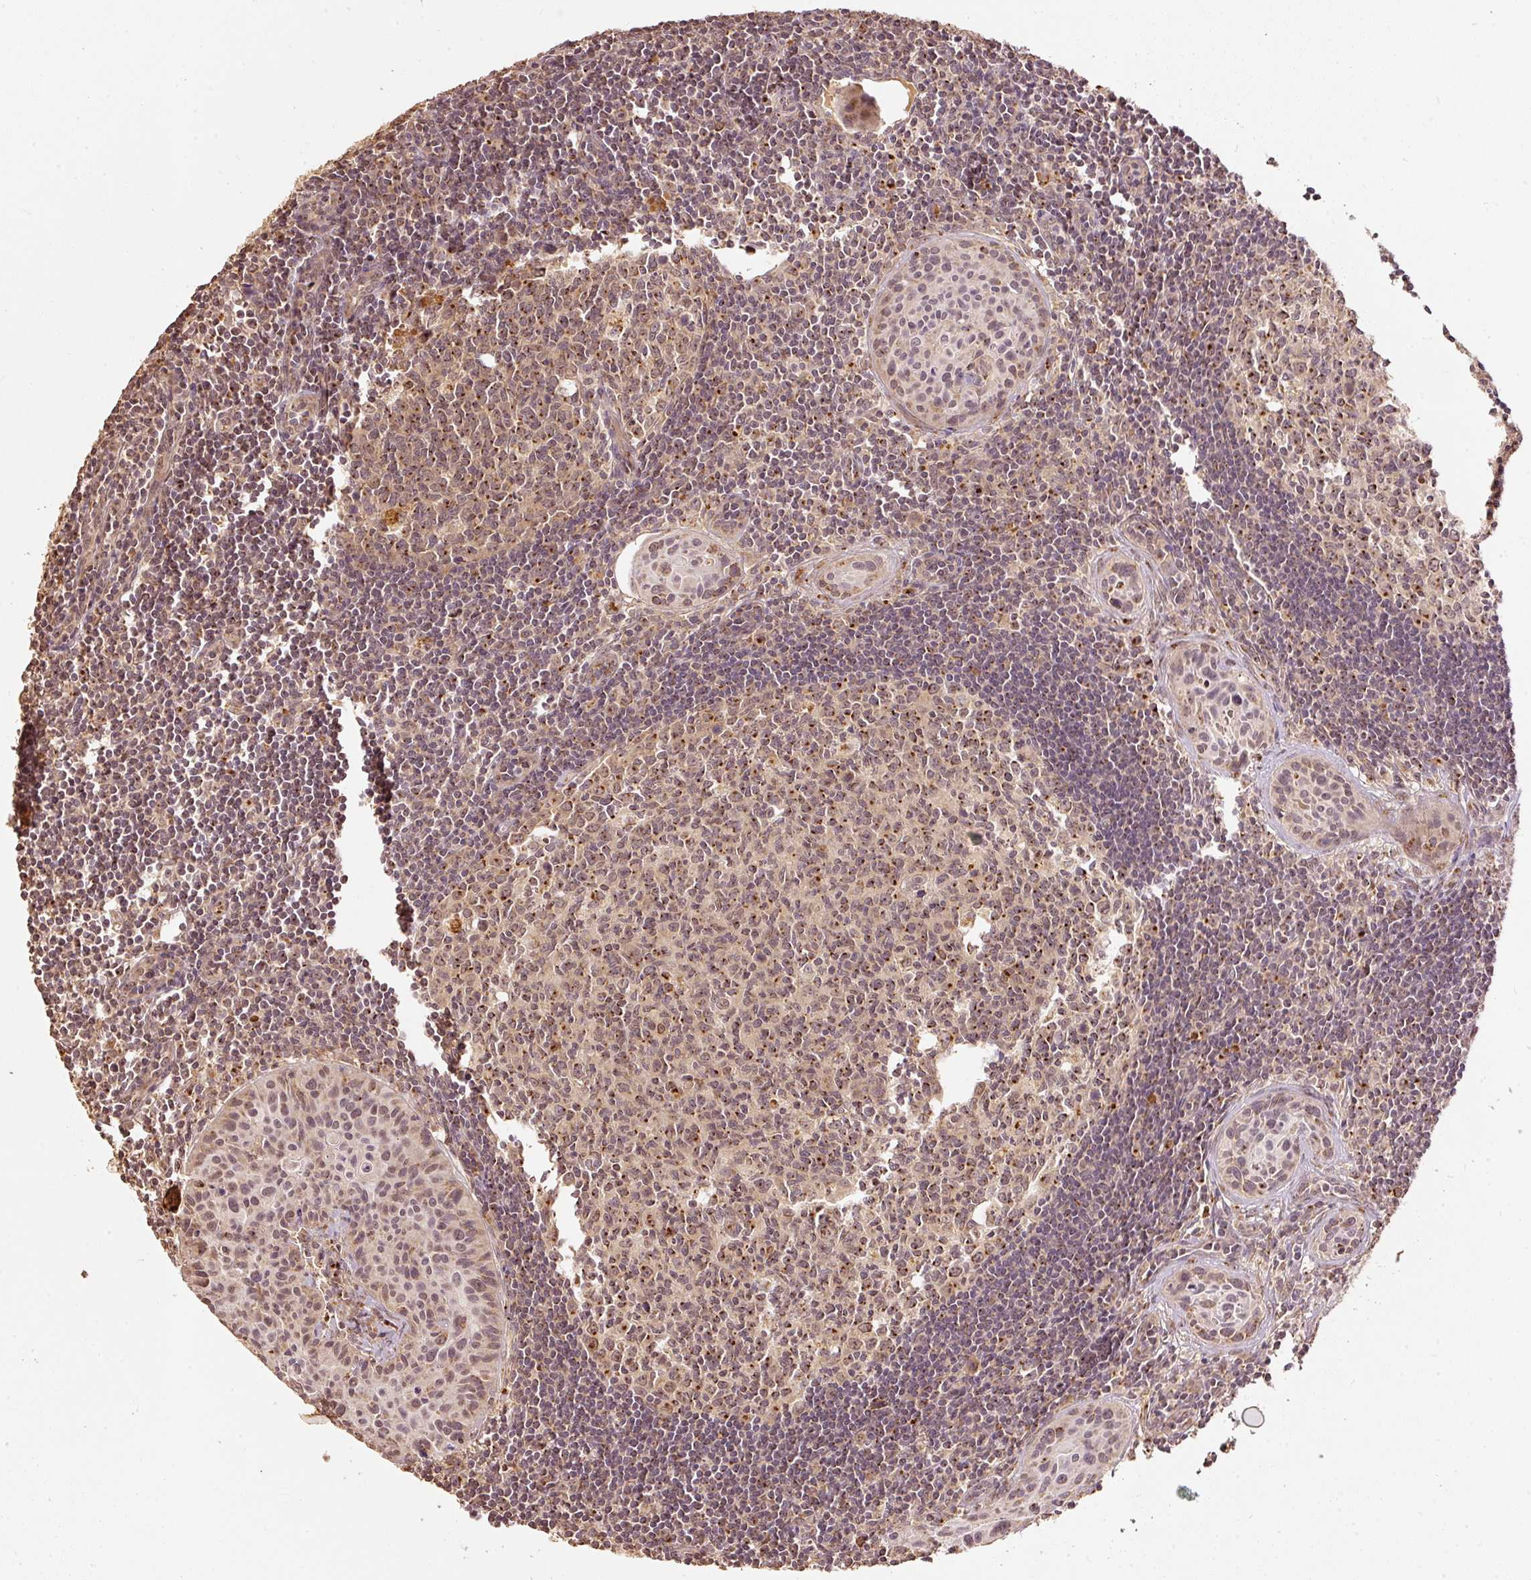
{"staining": {"intensity": "moderate", "quantity": ">75%", "location": "cytoplasmic/membranous"}, "tissue": "lymph node", "cell_type": "Germinal center cells", "image_type": "normal", "snomed": [{"axis": "morphology", "description": "Normal tissue, NOS"}, {"axis": "topography", "description": "Lymph node"}], "caption": "IHC micrograph of benign lymph node: human lymph node stained using immunohistochemistry exhibits medium levels of moderate protein expression localized specifically in the cytoplasmic/membranous of germinal center cells, appearing as a cytoplasmic/membranous brown color.", "gene": "FUT8", "patient": {"sex": "female", "age": 29}}